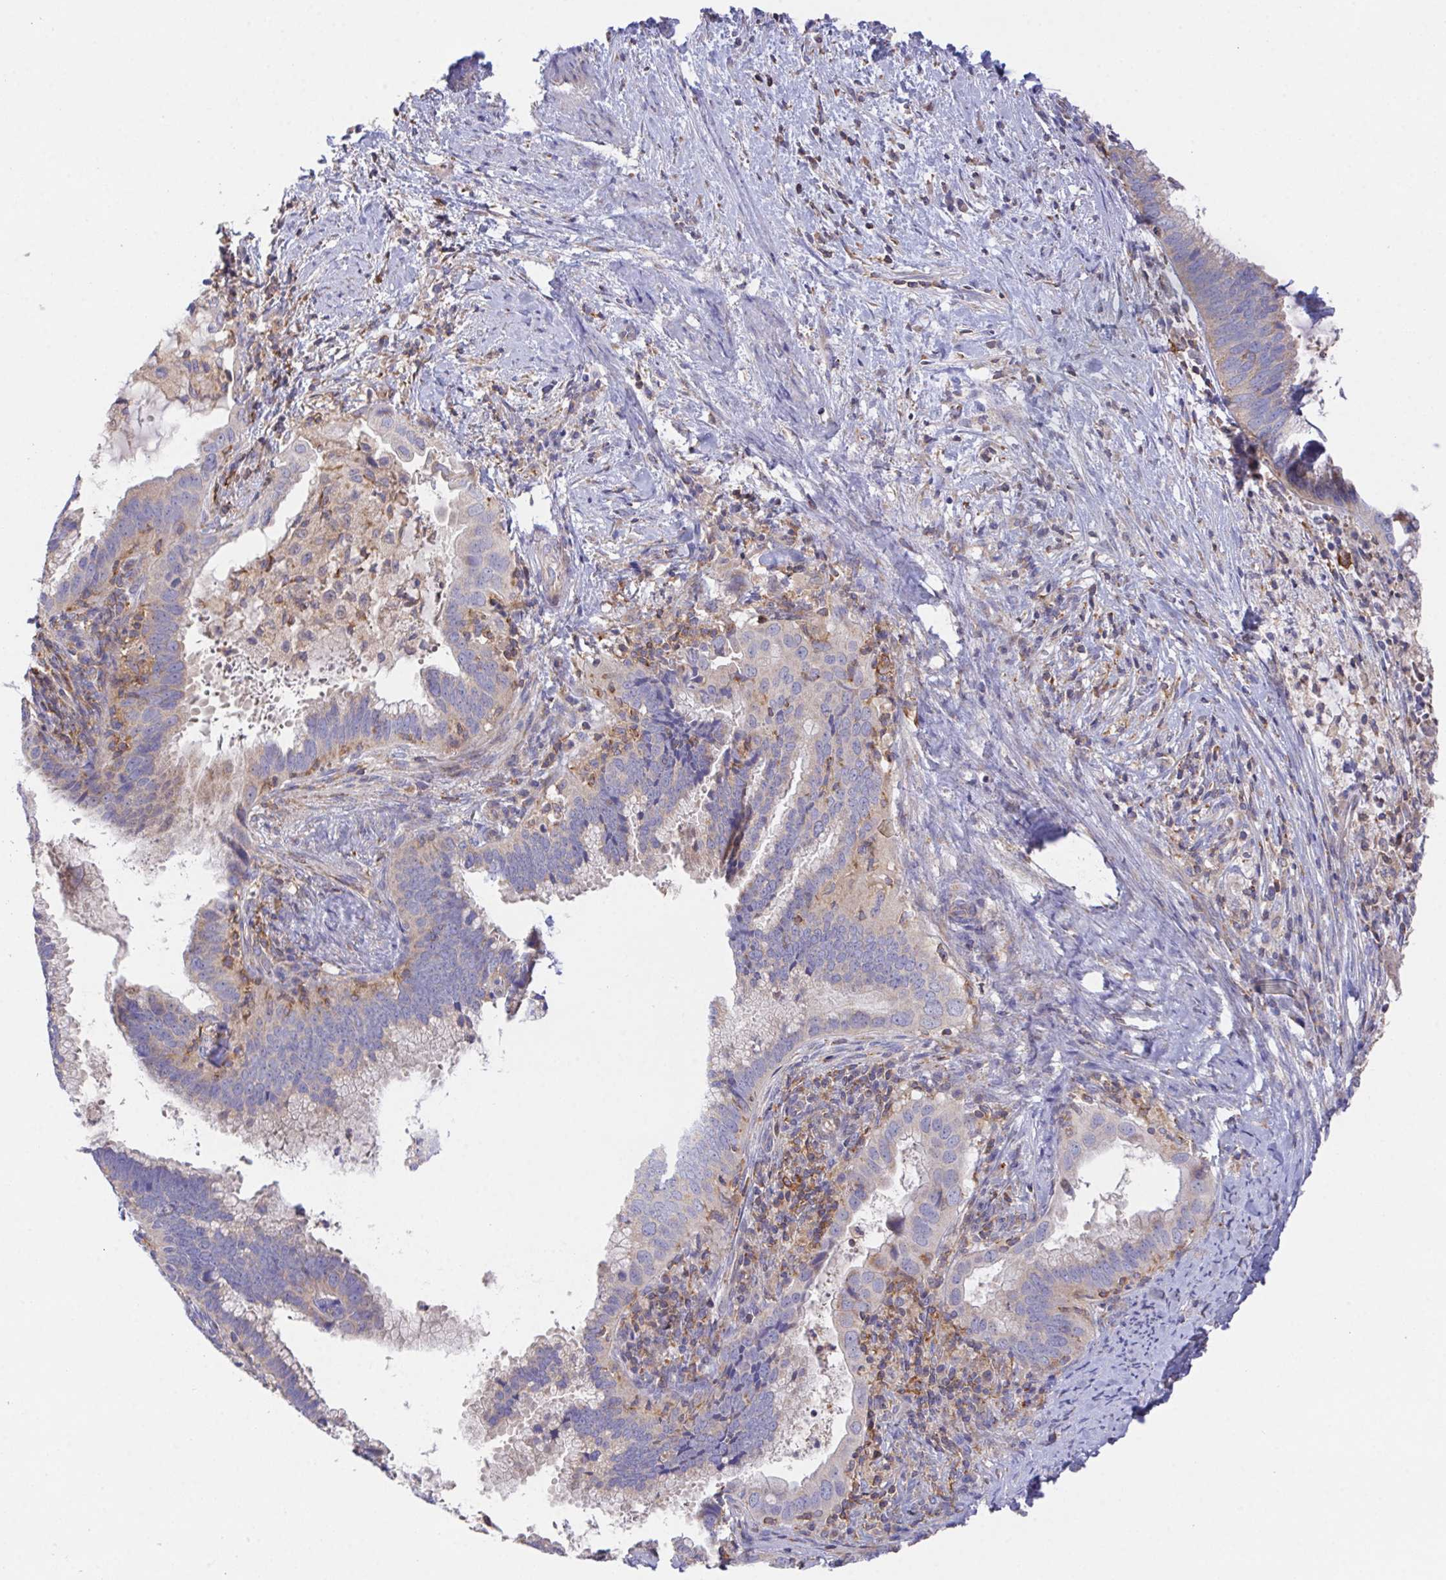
{"staining": {"intensity": "negative", "quantity": "none", "location": "none"}, "tissue": "cervical cancer", "cell_type": "Tumor cells", "image_type": "cancer", "snomed": [{"axis": "morphology", "description": "Adenocarcinoma, NOS"}, {"axis": "topography", "description": "Cervix"}], "caption": "Immunohistochemistry (IHC) photomicrograph of human adenocarcinoma (cervical) stained for a protein (brown), which shows no staining in tumor cells. The staining is performed using DAB (3,3'-diaminobenzidine) brown chromogen with nuclei counter-stained in using hematoxylin.", "gene": "FAM241A", "patient": {"sex": "female", "age": 56}}